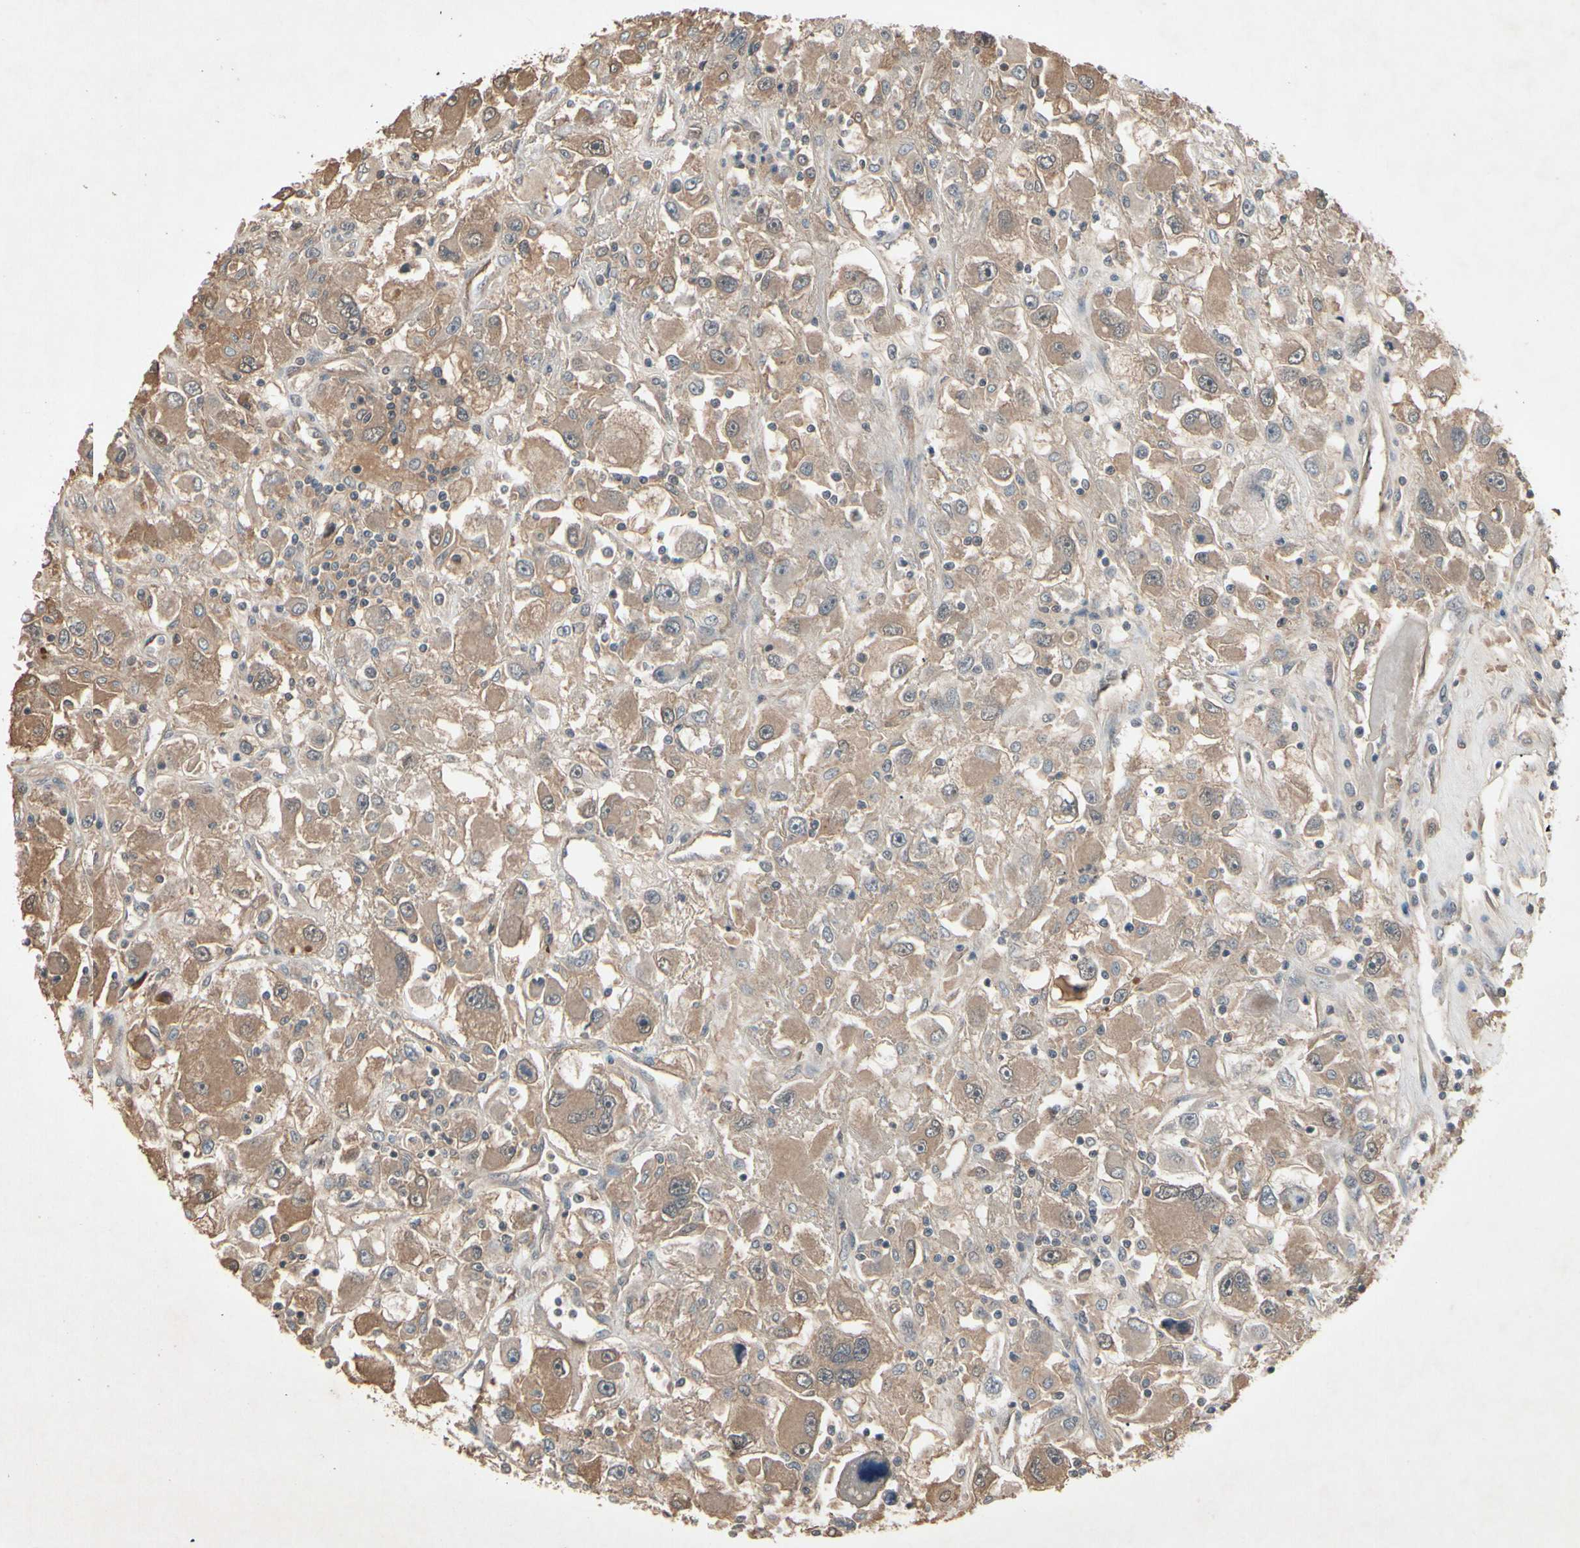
{"staining": {"intensity": "moderate", "quantity": ">75%", "location": "none"}, "tissue": "renal cancer", "cell_type": "Tumor cells", "image_type": "cancer", "snomed": [{"axis": "morphology", "description": "Adenocarcinoma, NOS"}, {"axis": "topography", "description": "Kidney"}], "caption": "Immunohistochemistry (IHC) histopathology image of human adenocarcinoma (renal) stained for a protein (brown), which exhibits medium levels of moderate None staining in approximately >75% of tumor cells.", "gene": "NSF", "patient": {"sex": "female", "age": 52}}